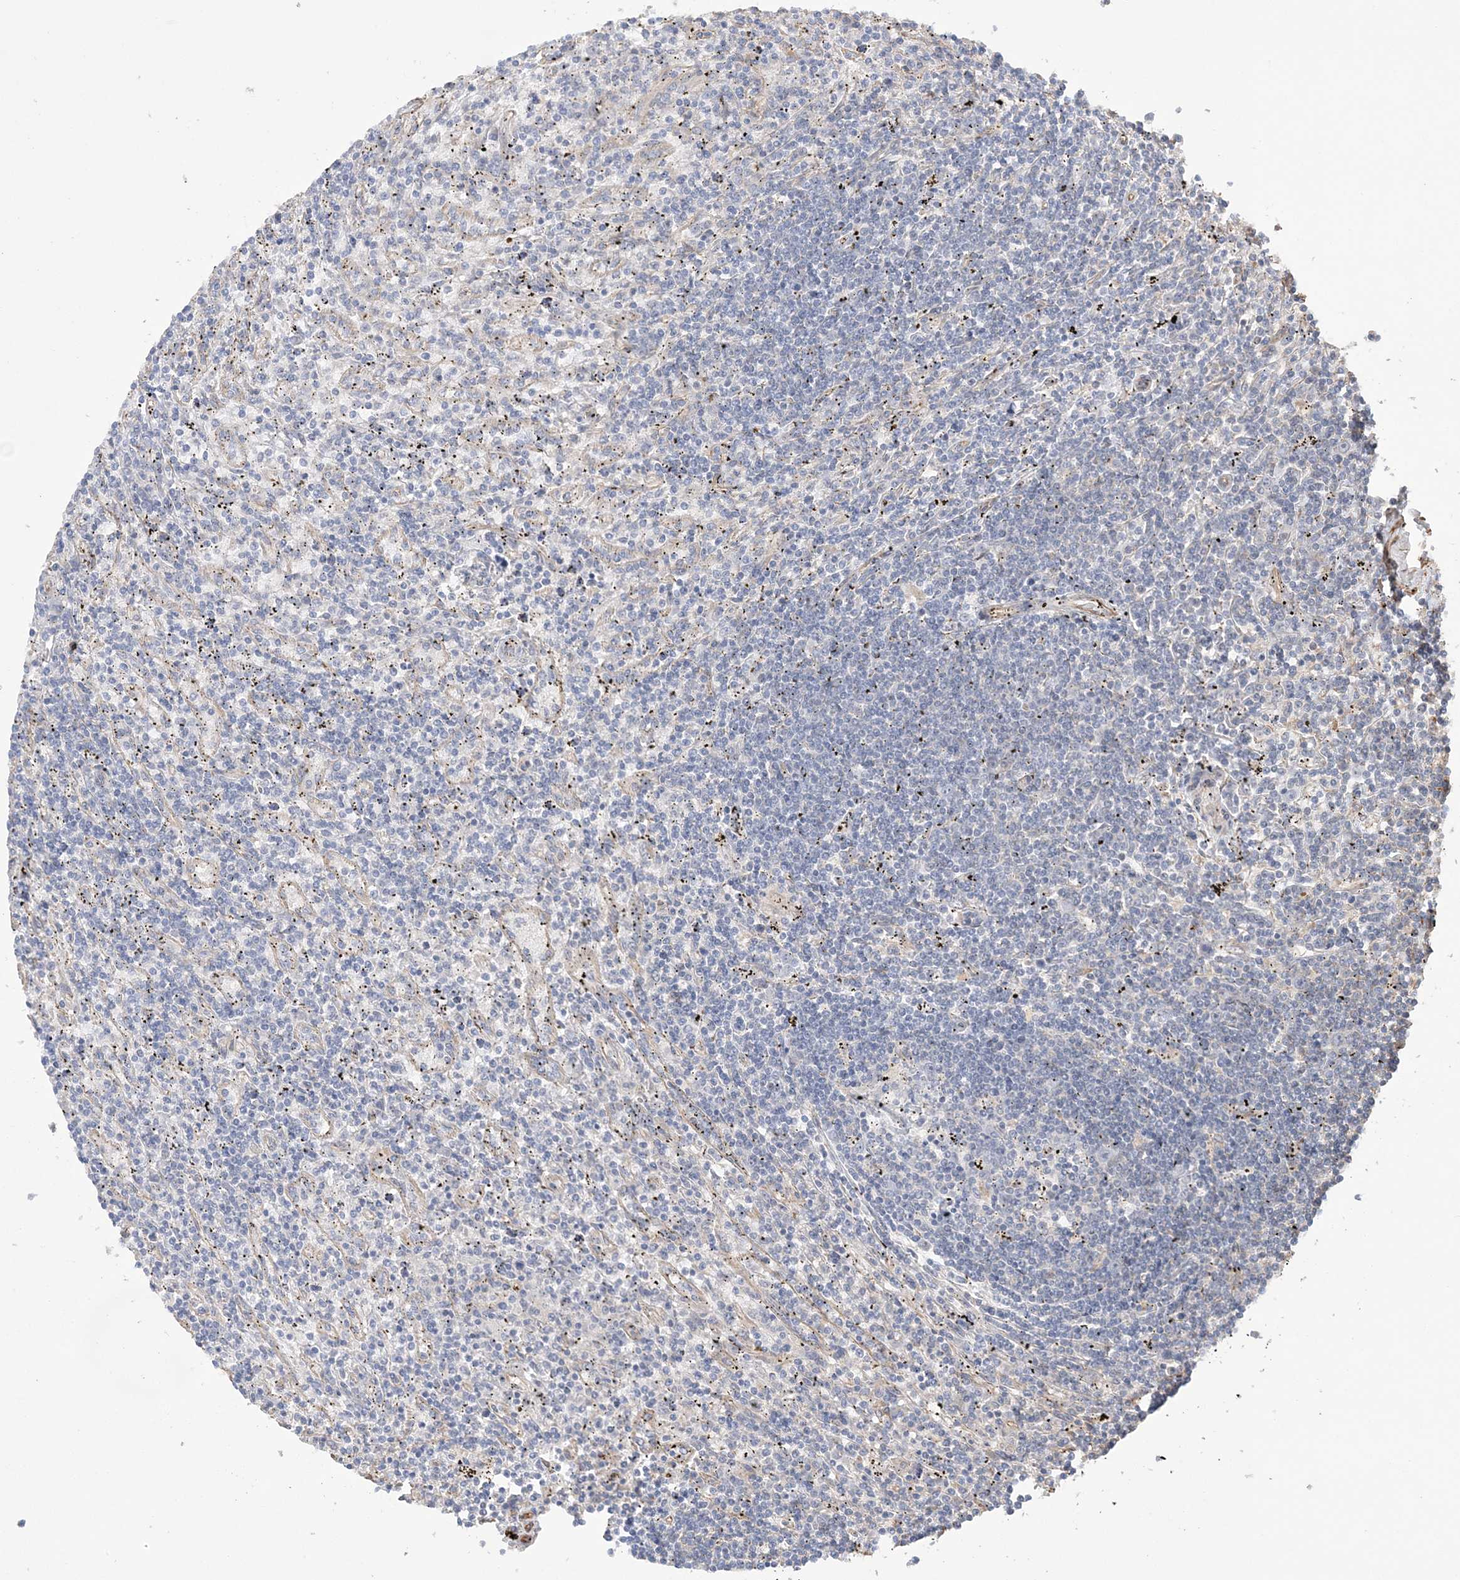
{"staining": {"intensity": "negative", "quantity": "none", "location": "none"}, "tissue": "lymphoma", "cell_type": "Tumor cells", "image_type": "cancer", "snomed": [{"axis": "morphology", "description": "Malignant lymphoma, non-Hodgkin's type, Low grade"}, {"axis": "topography", "description": "Spleen"}], "caption": "Tumor cells are negative for protein expression in human lymphoma.", "gene": "ZNF821", "patient": {"sex": "male", "age": 76}}